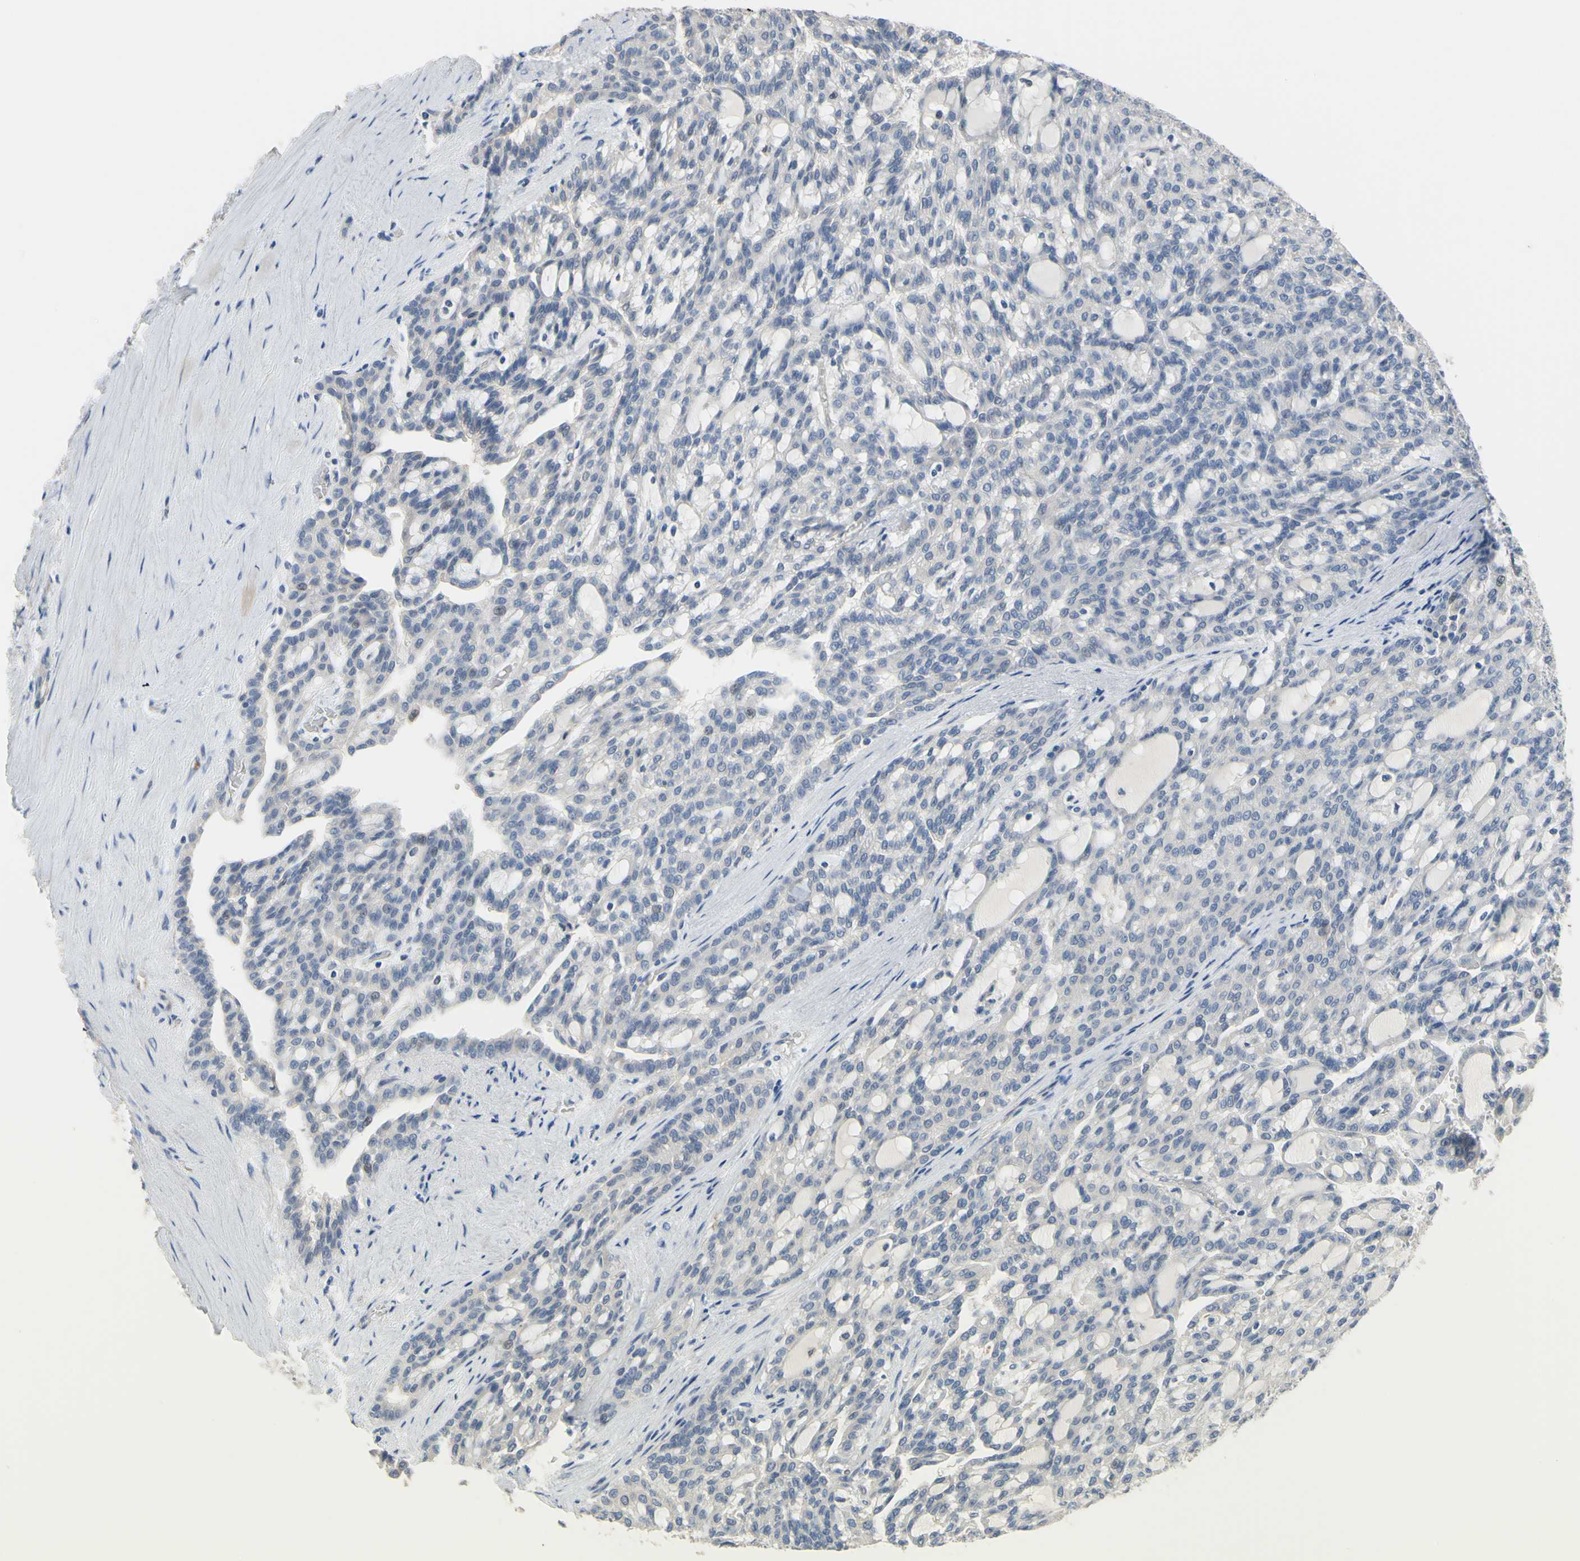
{"staining": {"intensity": "negative", "quantity": "none", "location": "none"}, "tissue": "renal cancer", "cell_type": "Tumor cells", "image_type": "cancer", "snomed": [{"axis": "morphology", "description": "Adenocarcinoma, NOS"}, {"axis": "topography", "description": "Kidney"}], "caption": "DAB (3,3'-diaminobenzidine) immunohistochemical staining of renal adenocarcinoma shows no significant expression in tumor cells.", "gene": "LHX9", "patient": {"sex": "male", "age": 63}}